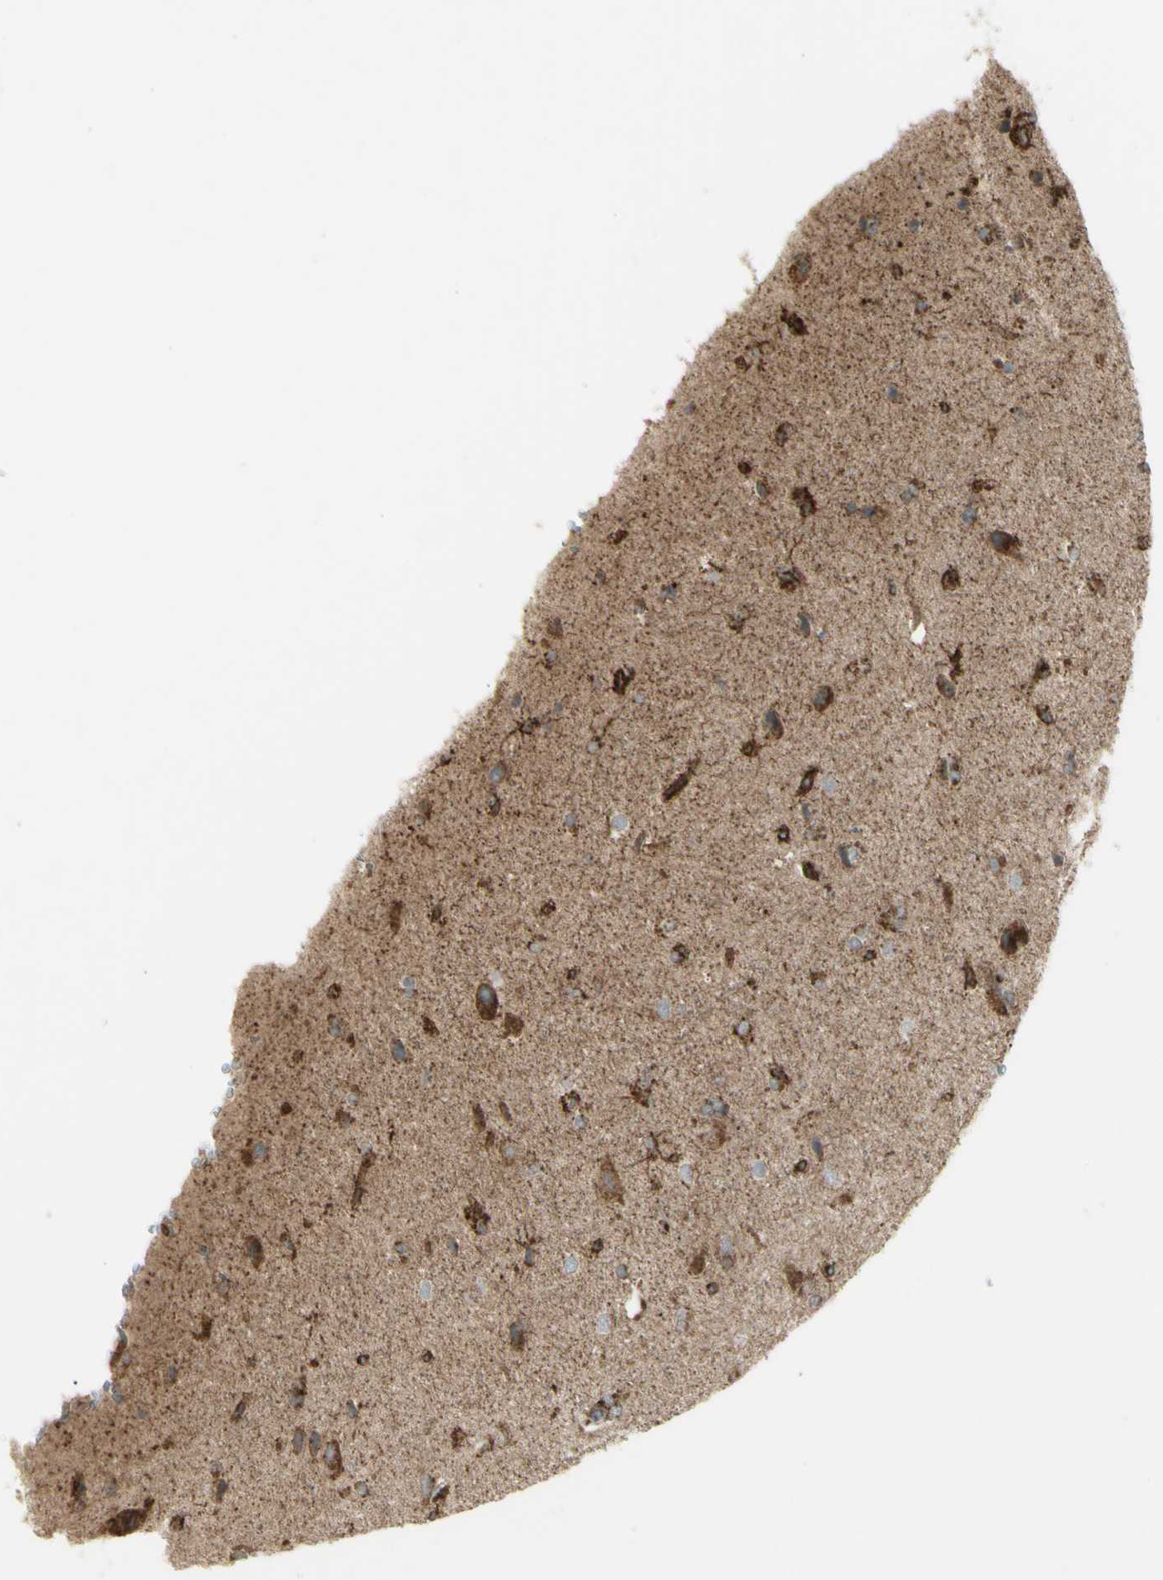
{"staining": {"intensity": "strong", "quantity": "25%-75%", "location": "cytoplasmic/membranous"}, "tissue": "glioma", "cell_type": "Tumor cells", "image_type": "cancer", "snomed": [{"axis": "morphology", "description": "Glioma, malignant, High grade"}, {"axis": "topography", "description": "Brain"}], "caption": "Brown immunohistochemical staining in glioma demonstrates strong cytoplasmic/membranous positivity in about 25%-75% of tumor cells.", "gene": "CYB5R1", "patient": {"sex": "male", "age": 71}}